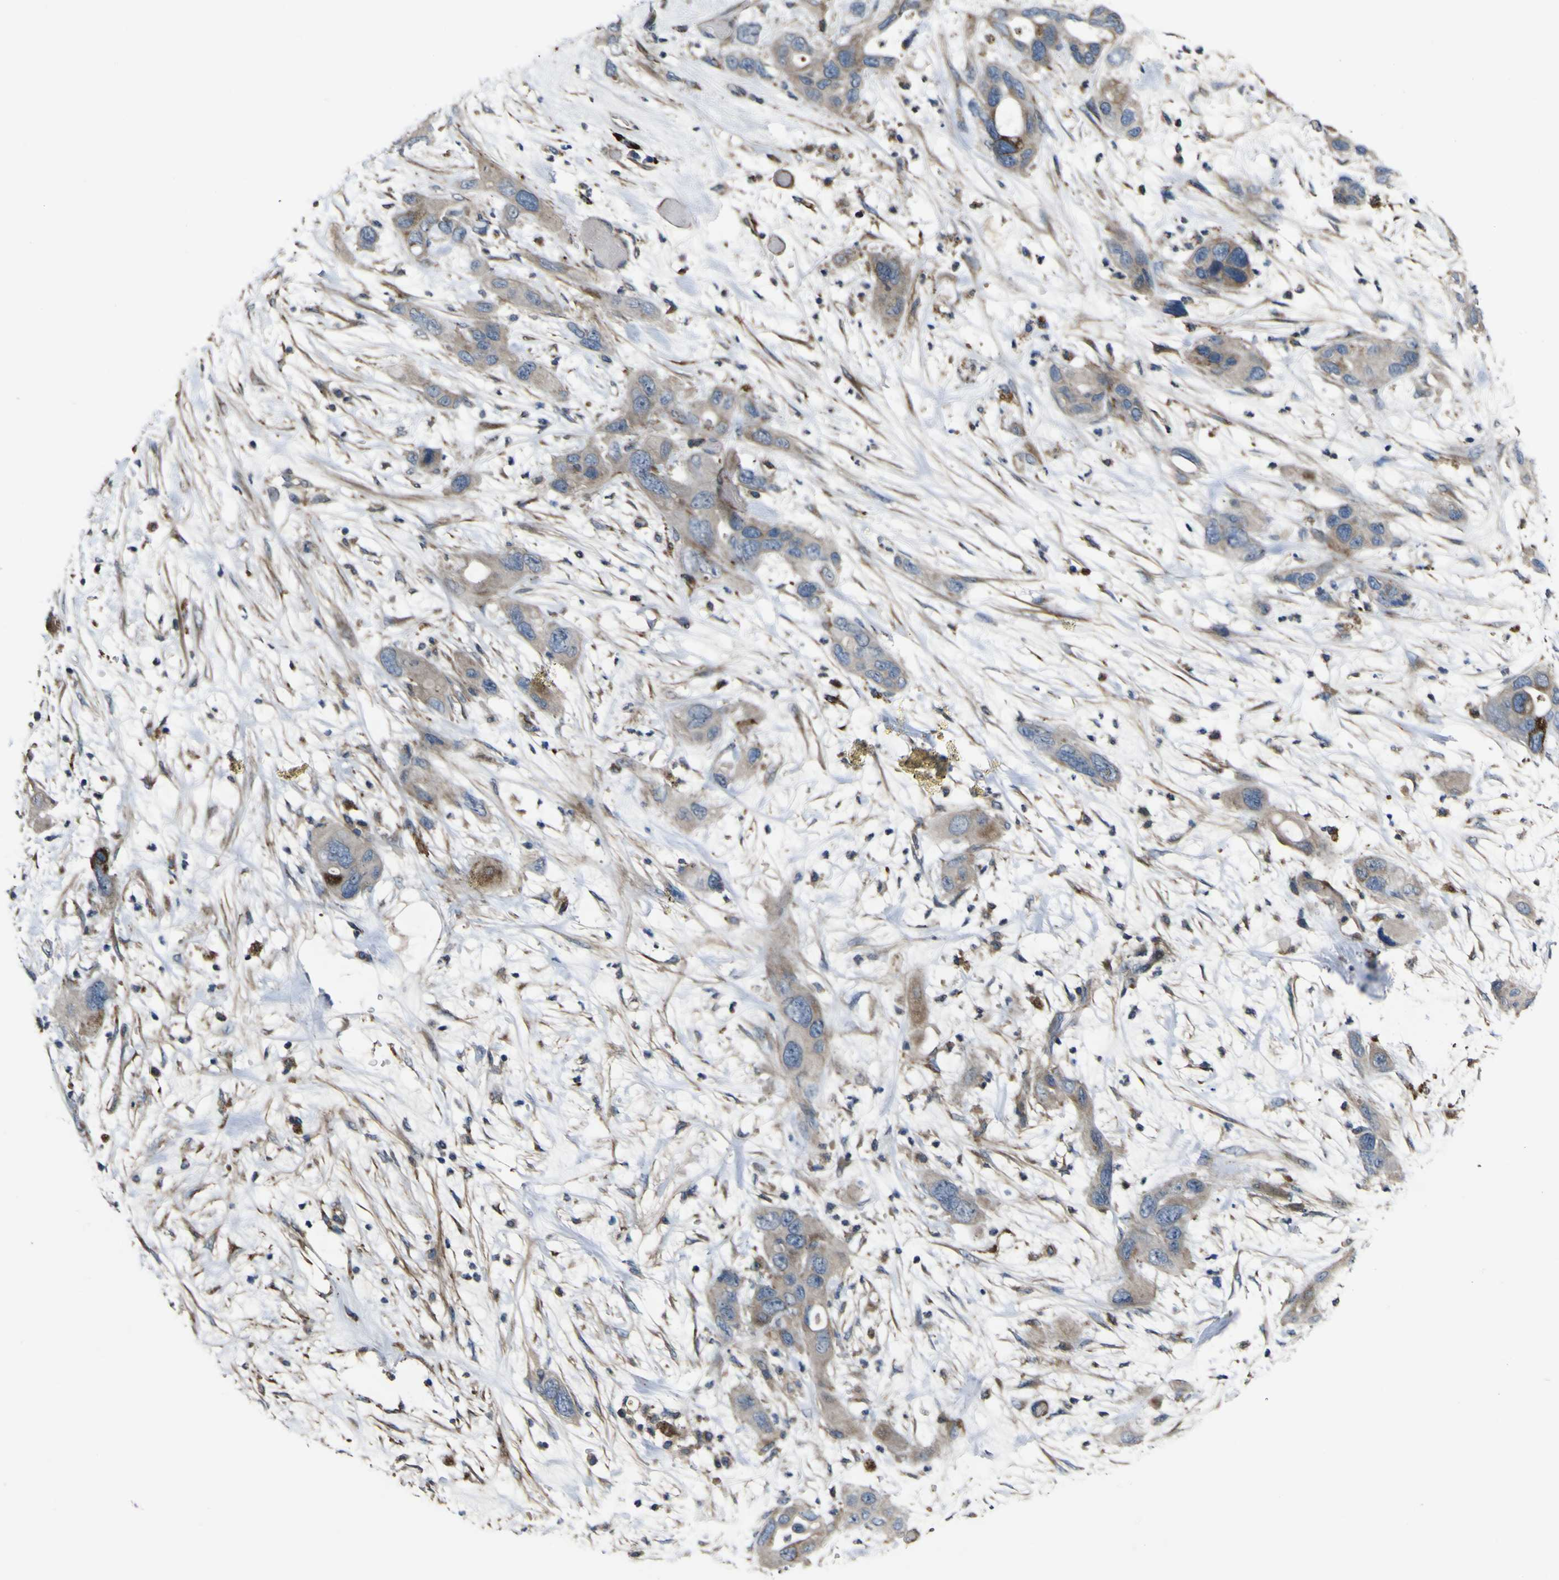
{"staining": {"intensity": "weak", "quantity": ">75%", "location": "cytoplasmic/membranous"}, "tissue": "pancreatic cancer", "cell_type": "Tumor cells", "image_type": "cancer", "snomed": [{"axis": "morphology", "description": "Adenocarcinoma, NOS"}, {"axis": "topography", "description": "Pancreas"}], "caption": "Brown immunohistochemical staining in pancreatic cancer (adenocarcinoma) shows weak cytoplasmic/membranous expression in about >75% of tumor cells.", "gene": "GPLD1", "patient": {"sex": "female", "age": 71}}